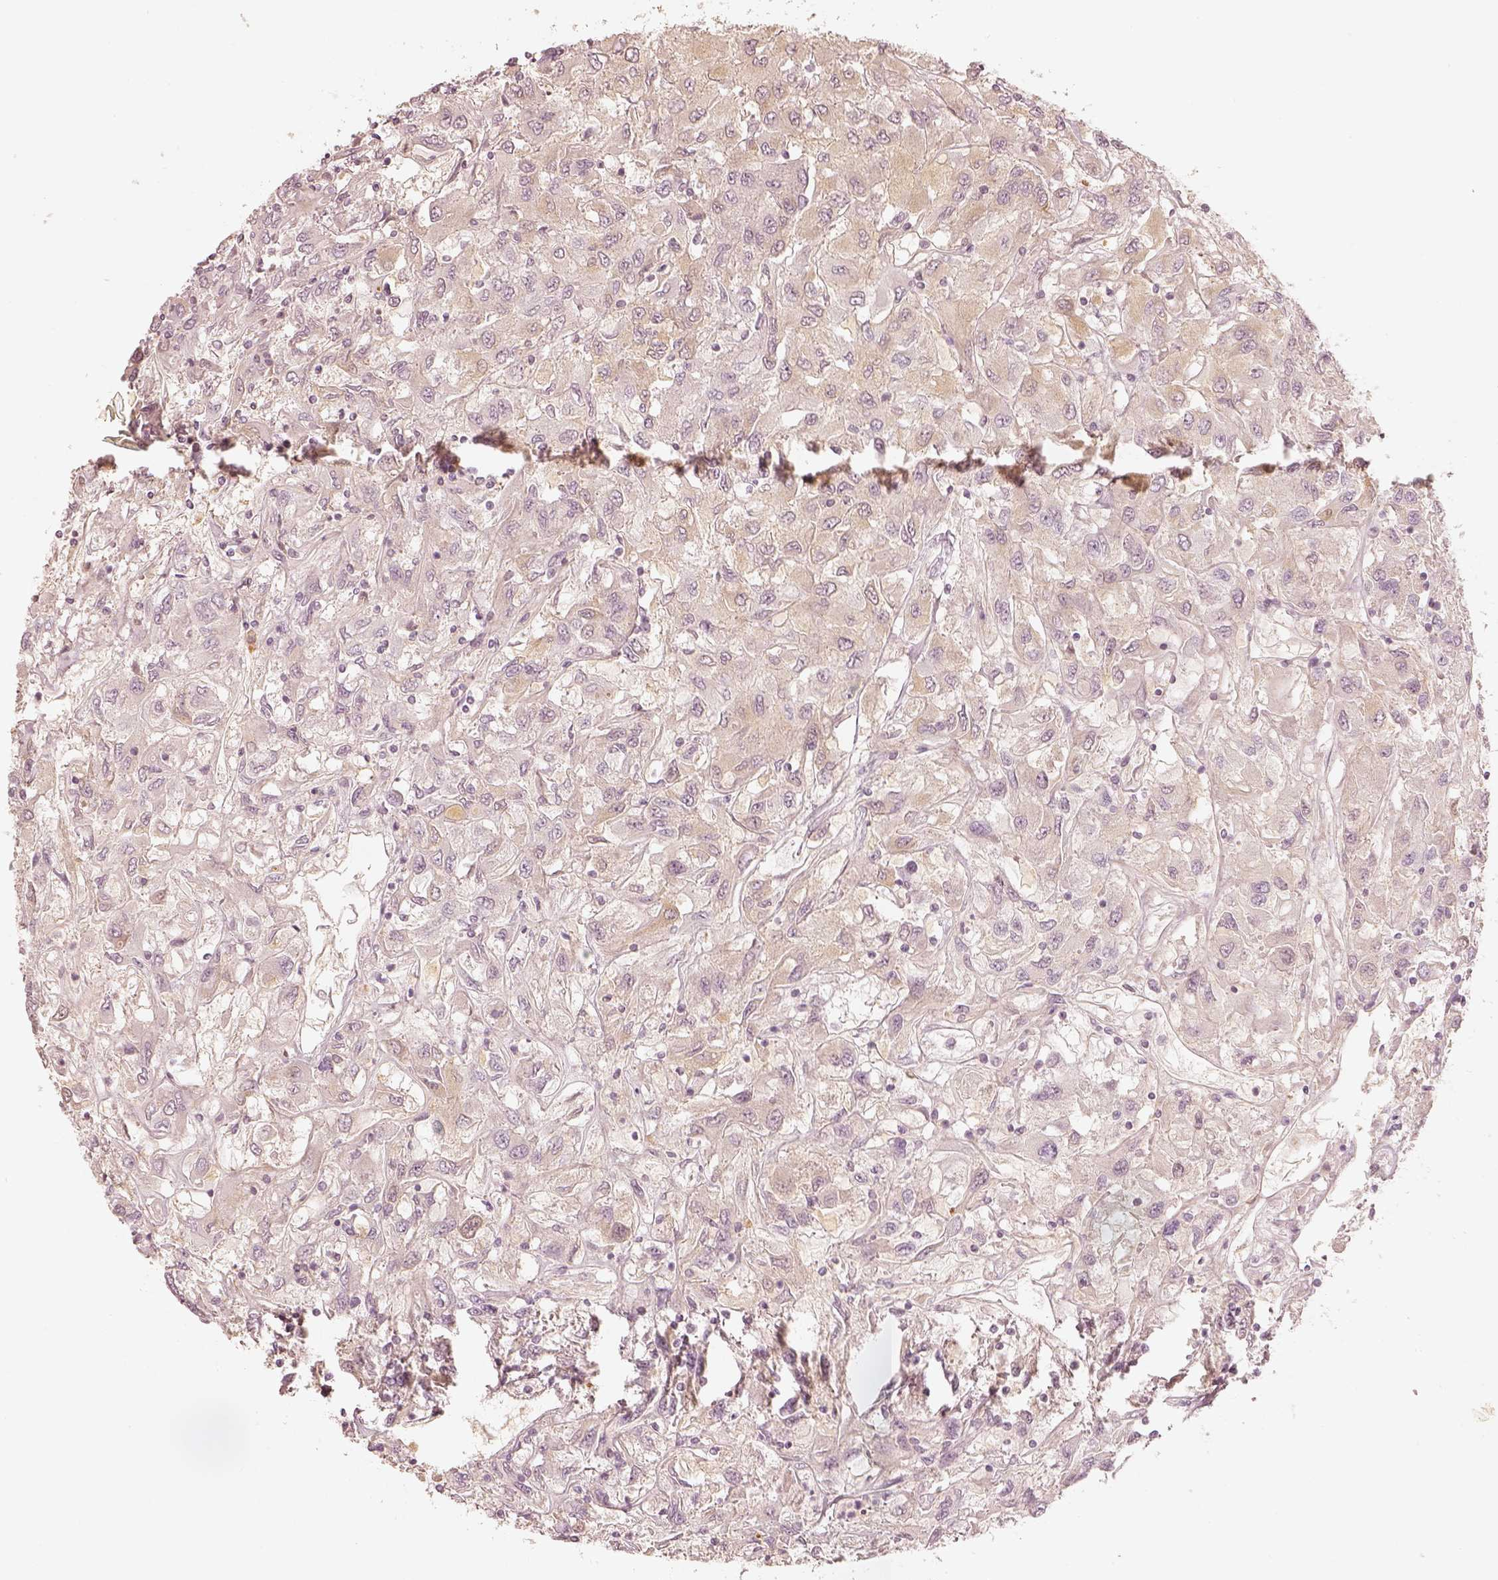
{"staining": {"intensity": "negative", "quantity": "none", "location": "none"}, "tissue": "renal cancer", "cell_type": "Tumor cells", "image_type": "cancer", "snomed": [{"axis": "morphology", "description": "Adenocarcinoma, NOS"}, {"axis": "topography", "description": "Kidney"}], "caption": "Photomicrograph shows no significant protein positivity in tumor cells of renal adenocarcinoma. Brightfield microscopy of immunohistochemistry stained with DAB (3,3'-diaminobenzidine) (brown) and hematoxylin (blue), captured at high magnification.", "gene": "GORASP2", "patient": {"sex": "female", "age": 76}}